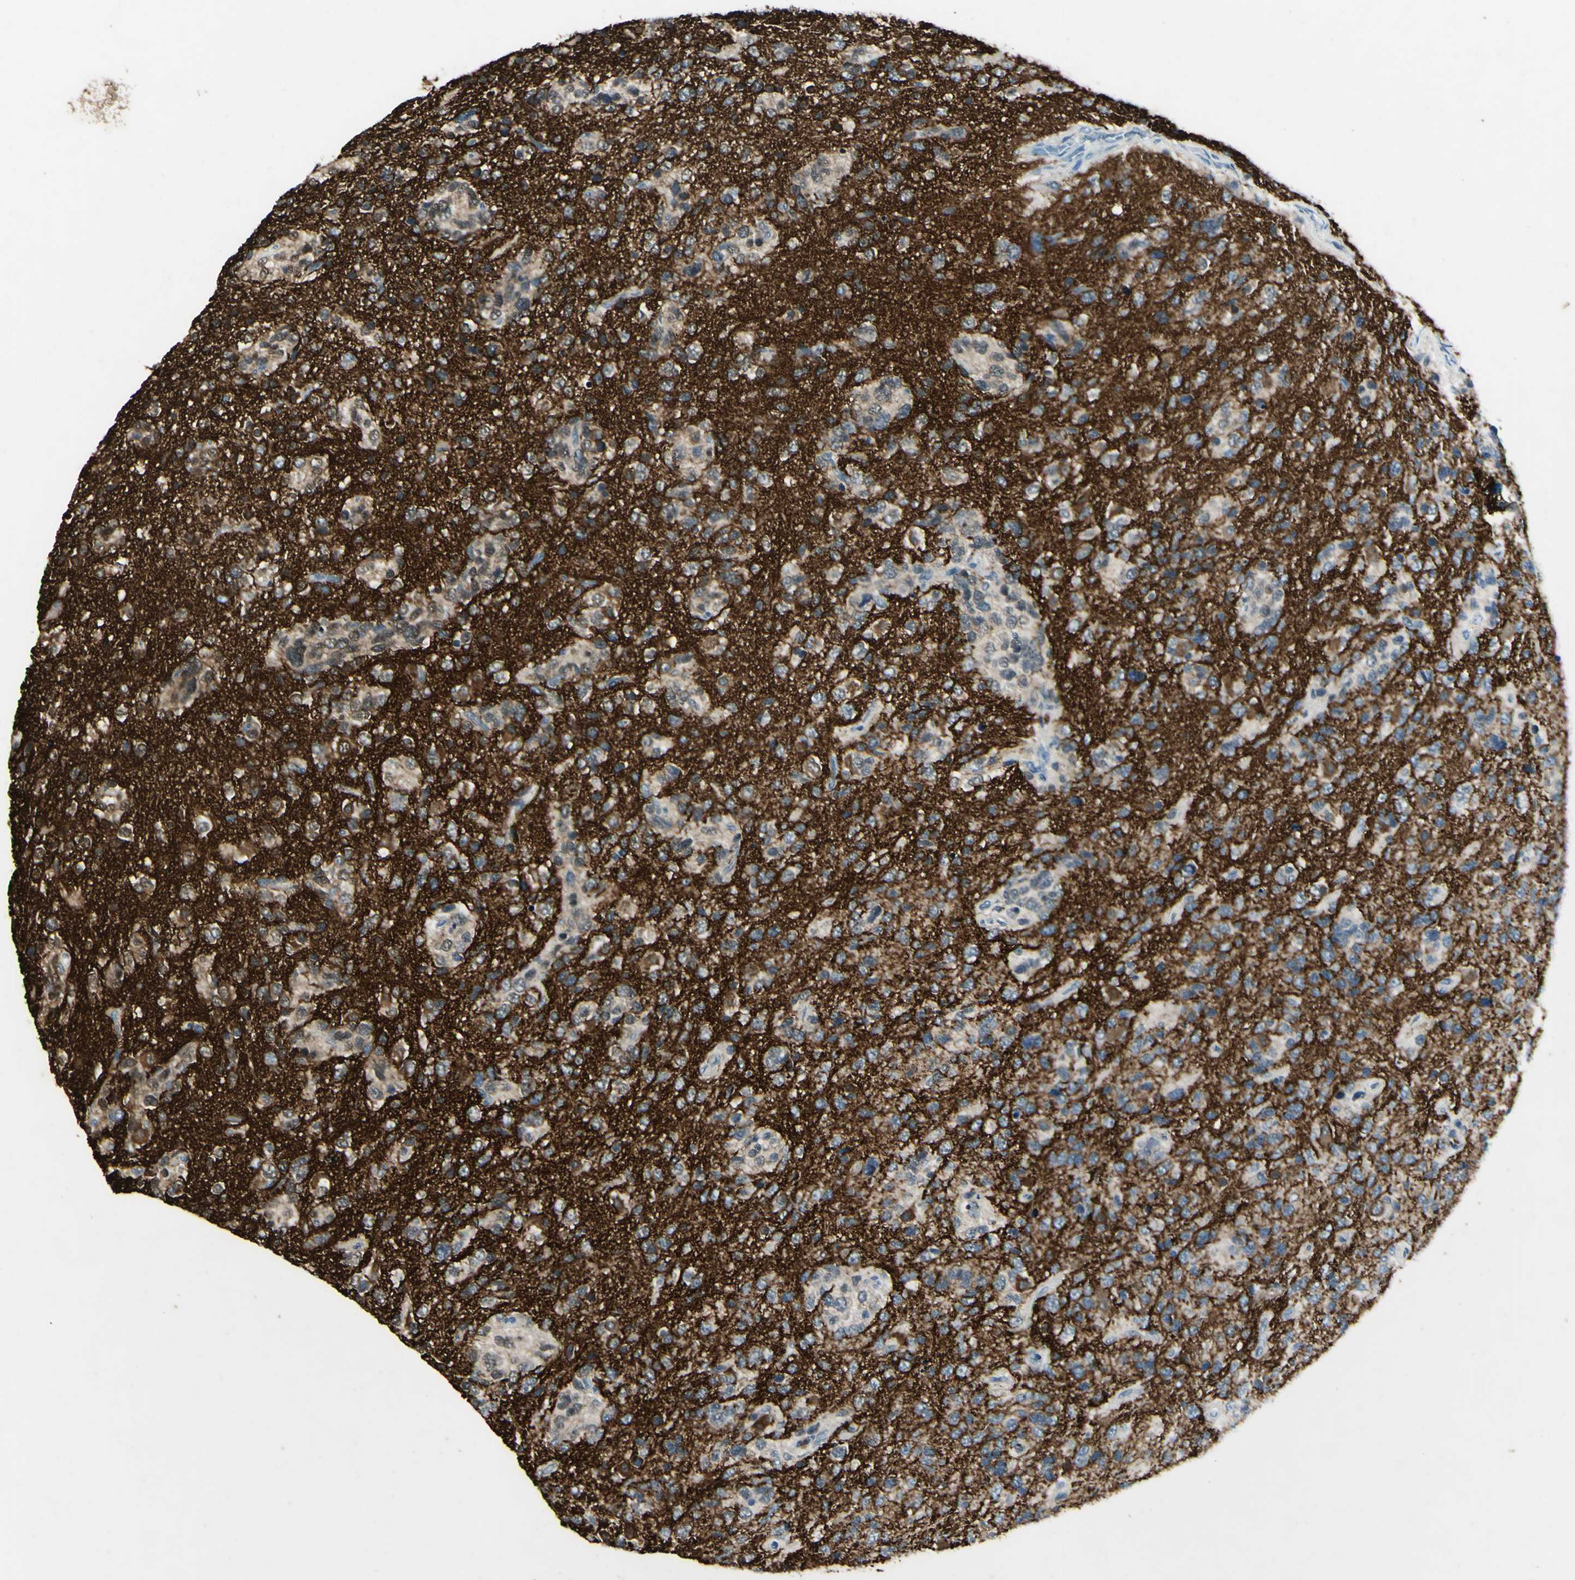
{"staining": {"intensity": "moderate", "quantity": "<25%", "location": "cytoplasmic/membranous"}, "tissue": "glioma", "cell_type": "Tumor cells", "image_type": "cancer", "snomed": [{"axis": "morphology", "description": "Glioma, malignant, High grade"}, {"axis": "topography", "description": "Brain"}], "caption": "The micrograph shows immunohistochemical staining of malignant glioma (high-grade). There is moderate cytoplasmic/membranous positivity is seen in approximately <25% of tumor cells.", "gene": "SNAP91", "patient": {"sex": "female", "age": 58}}